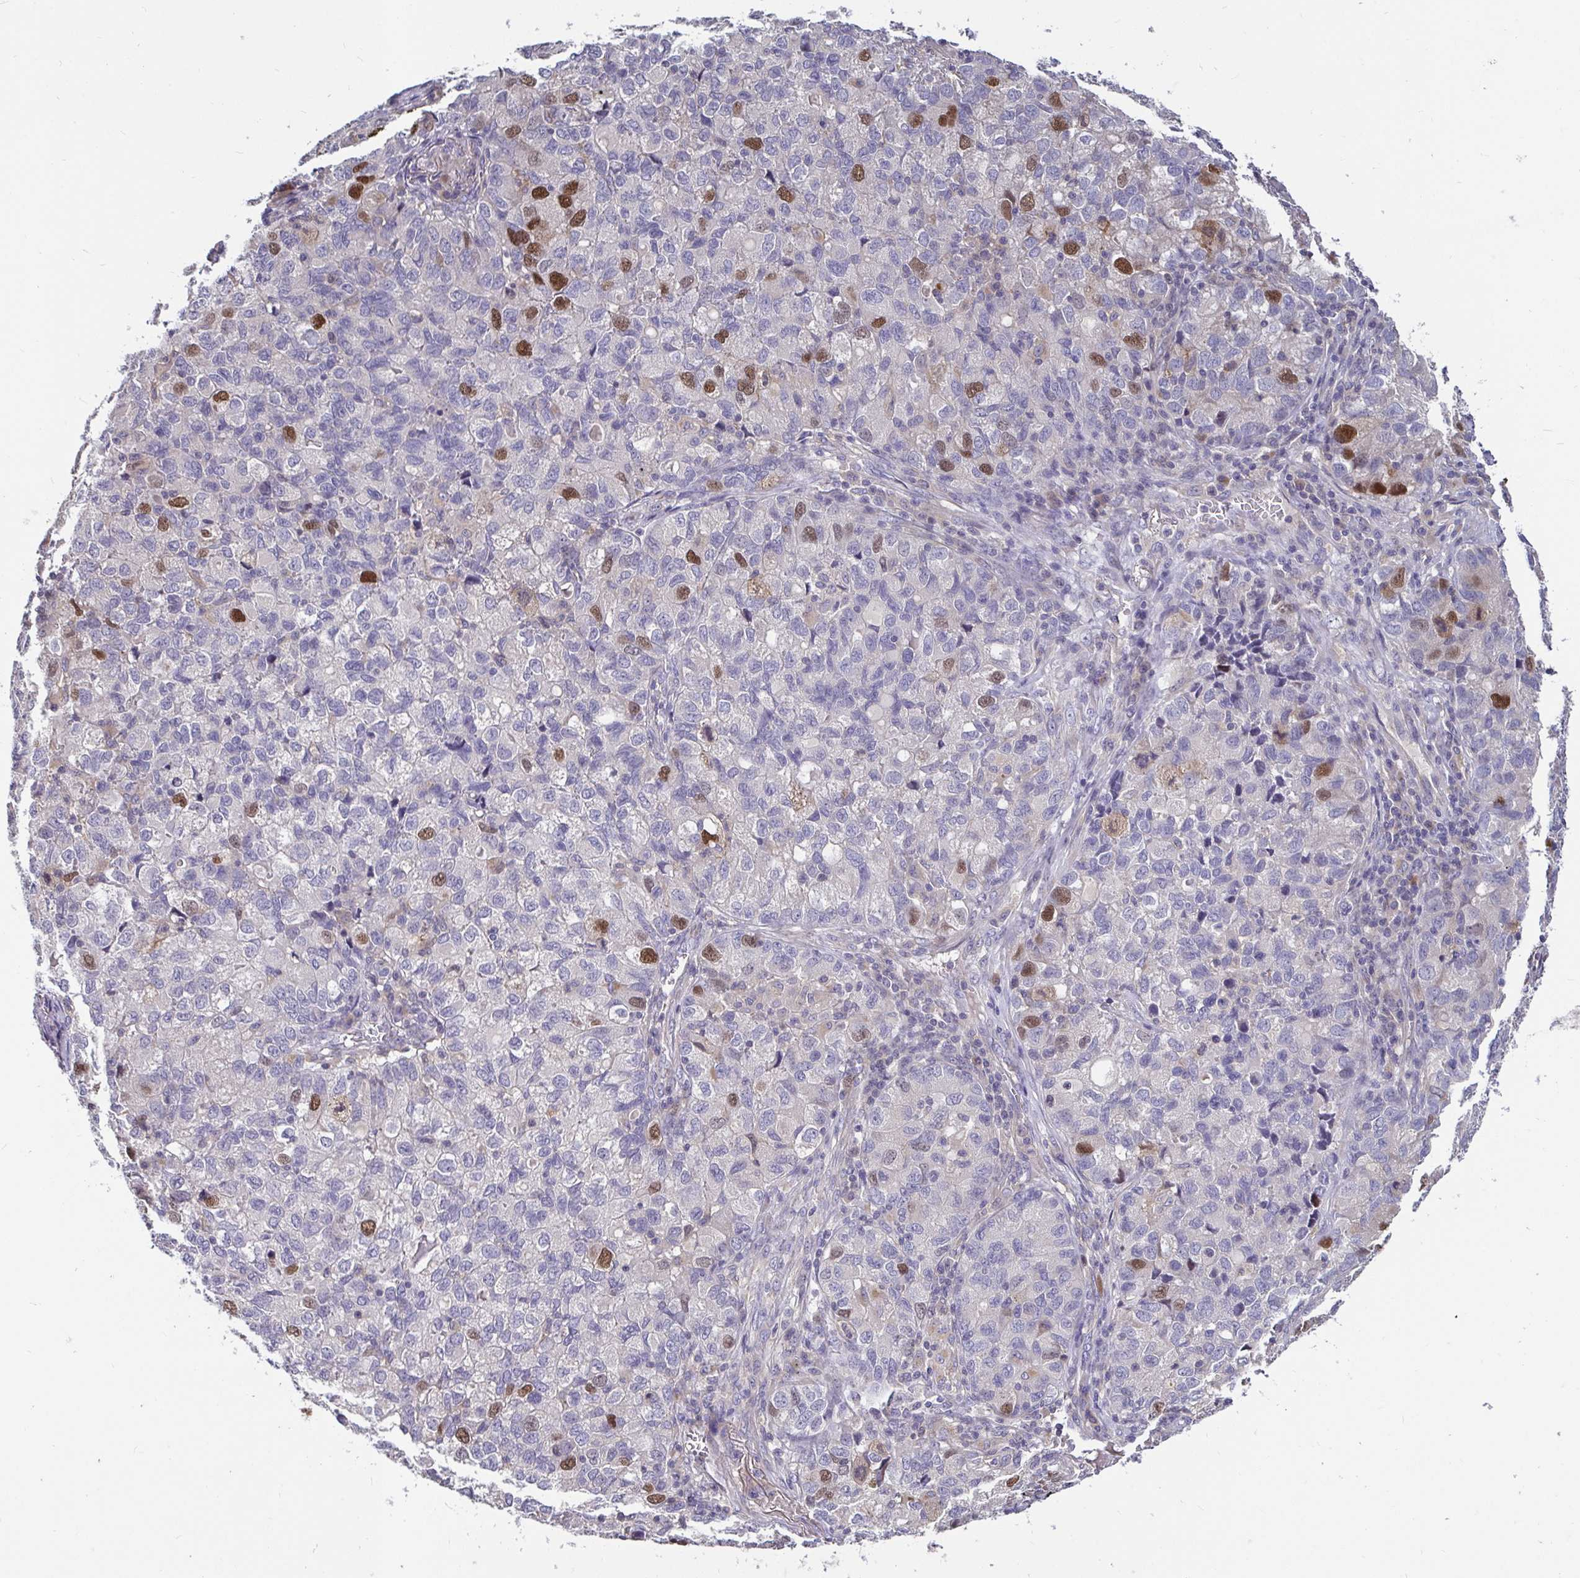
{"staining": {"intensity": "strong", "quantity": "<25%", "location": "nuclear"}, "tissue": "lung cancer", "cell_type": "Tumor cells", "image_type": "cancer", "snomed": [{"axis": "morphology", "description": "Normal morphology"}, {"axis": "morphology", "description": "Adenocarcinoma, NOS"}, {"axis": "topography", "description": "Lymph node"}, {"axis": "topography", "description": "Lung"}], "caption": "Immunohistochemical staining of human lung cancer (adenocarcinoma) displays medium levels of strong nuclear protein expression in approximately <25% of tumor cells.", "gene": "ANLN", "patient": {"sex": "female", "age": 51}}